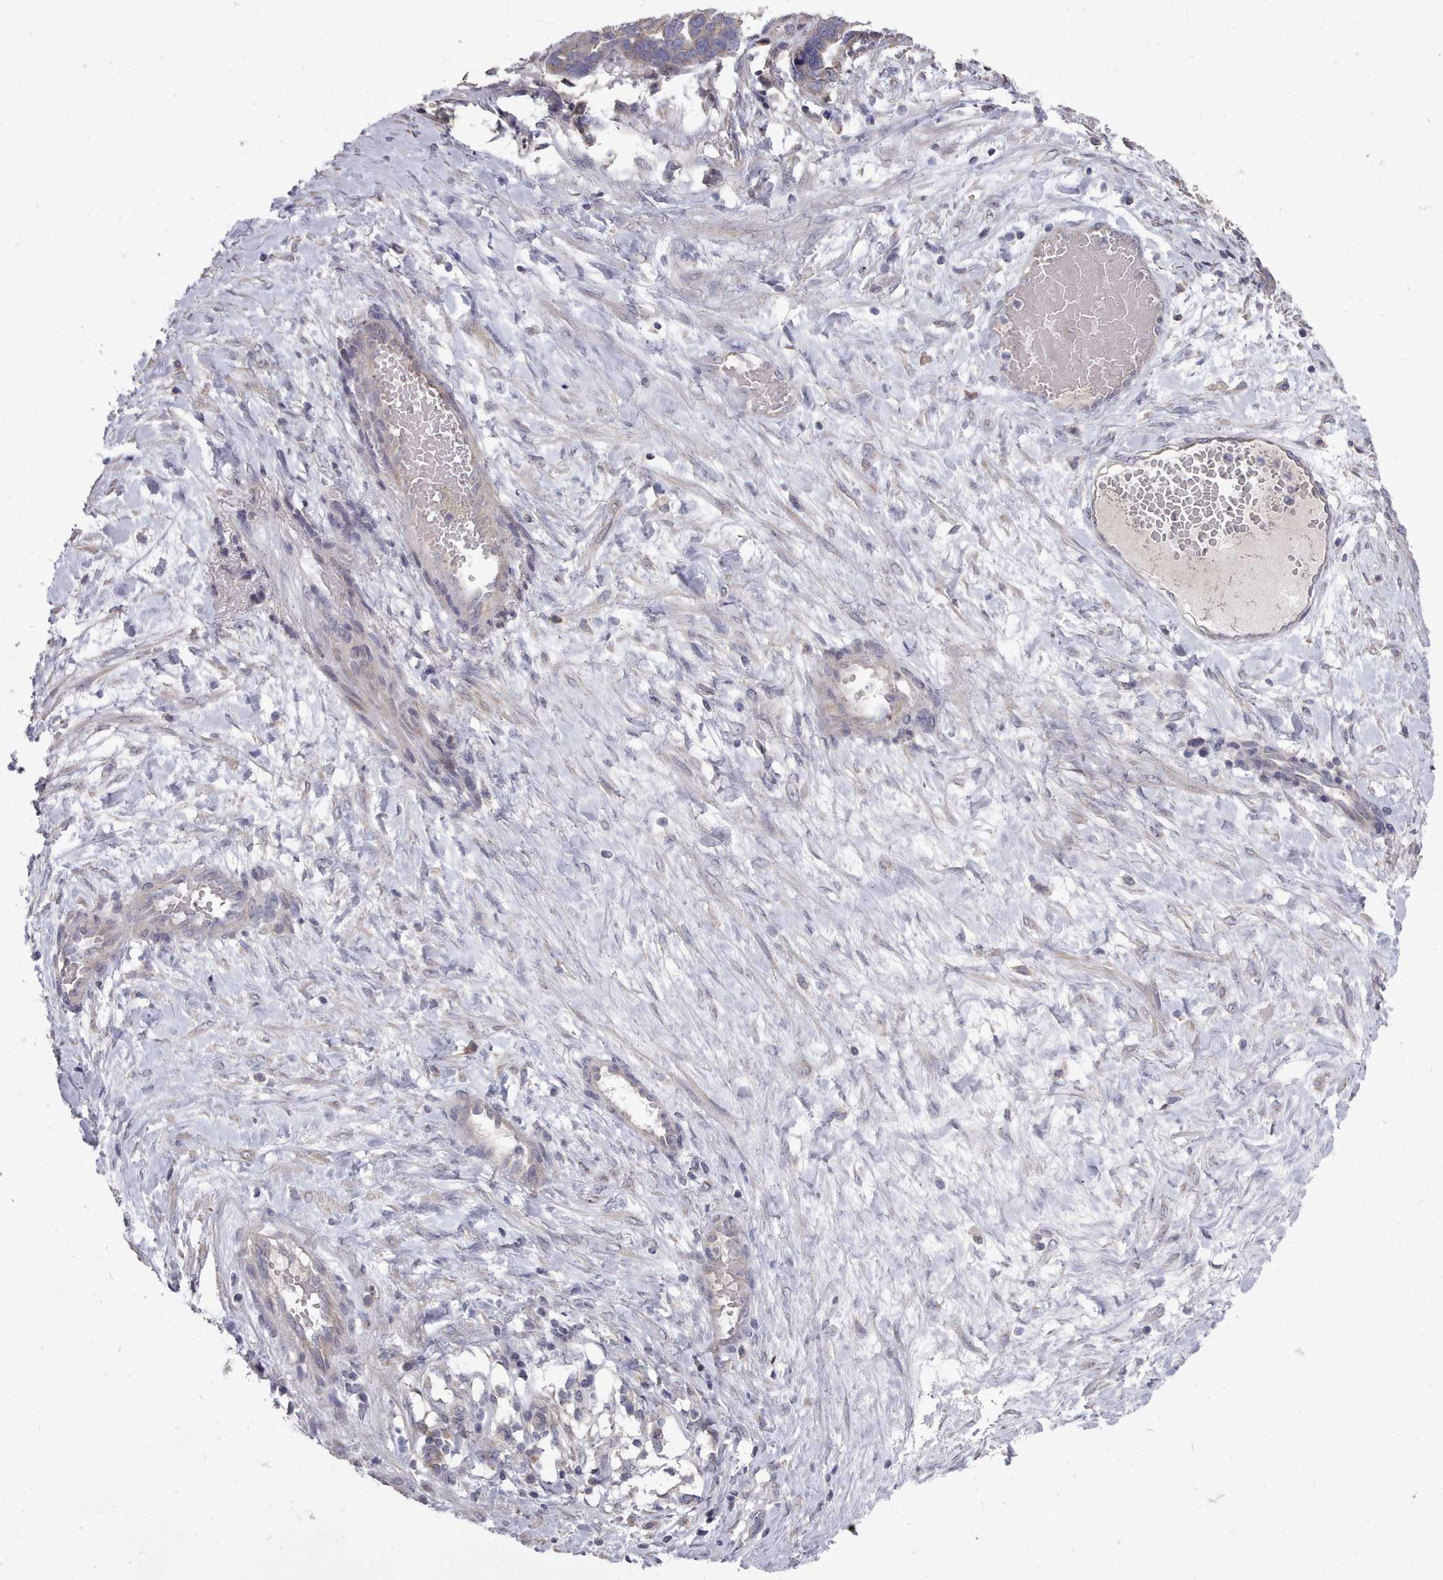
{"staining": {"intensity": "weak", "quantity": "<25%", "location": "cytoplasmic/membranous"}, "tissue": "ovarian cancer", "cell_type": "Tumor cells", "image_type": "cancer", "snomed": [{"axis": "morphology", "description": "Cystadenocarcinoma, serous, NOS"}, {"axis": "topography", "description": "Ovary"}], "caption": "DAB immunohistochemical staining of human ovarian cancer shows no significant positivity in tumor cells. Nuclei are stained in blue.", "gene": "ACKR3", "patient": {"sex": "female", "age": 54}}